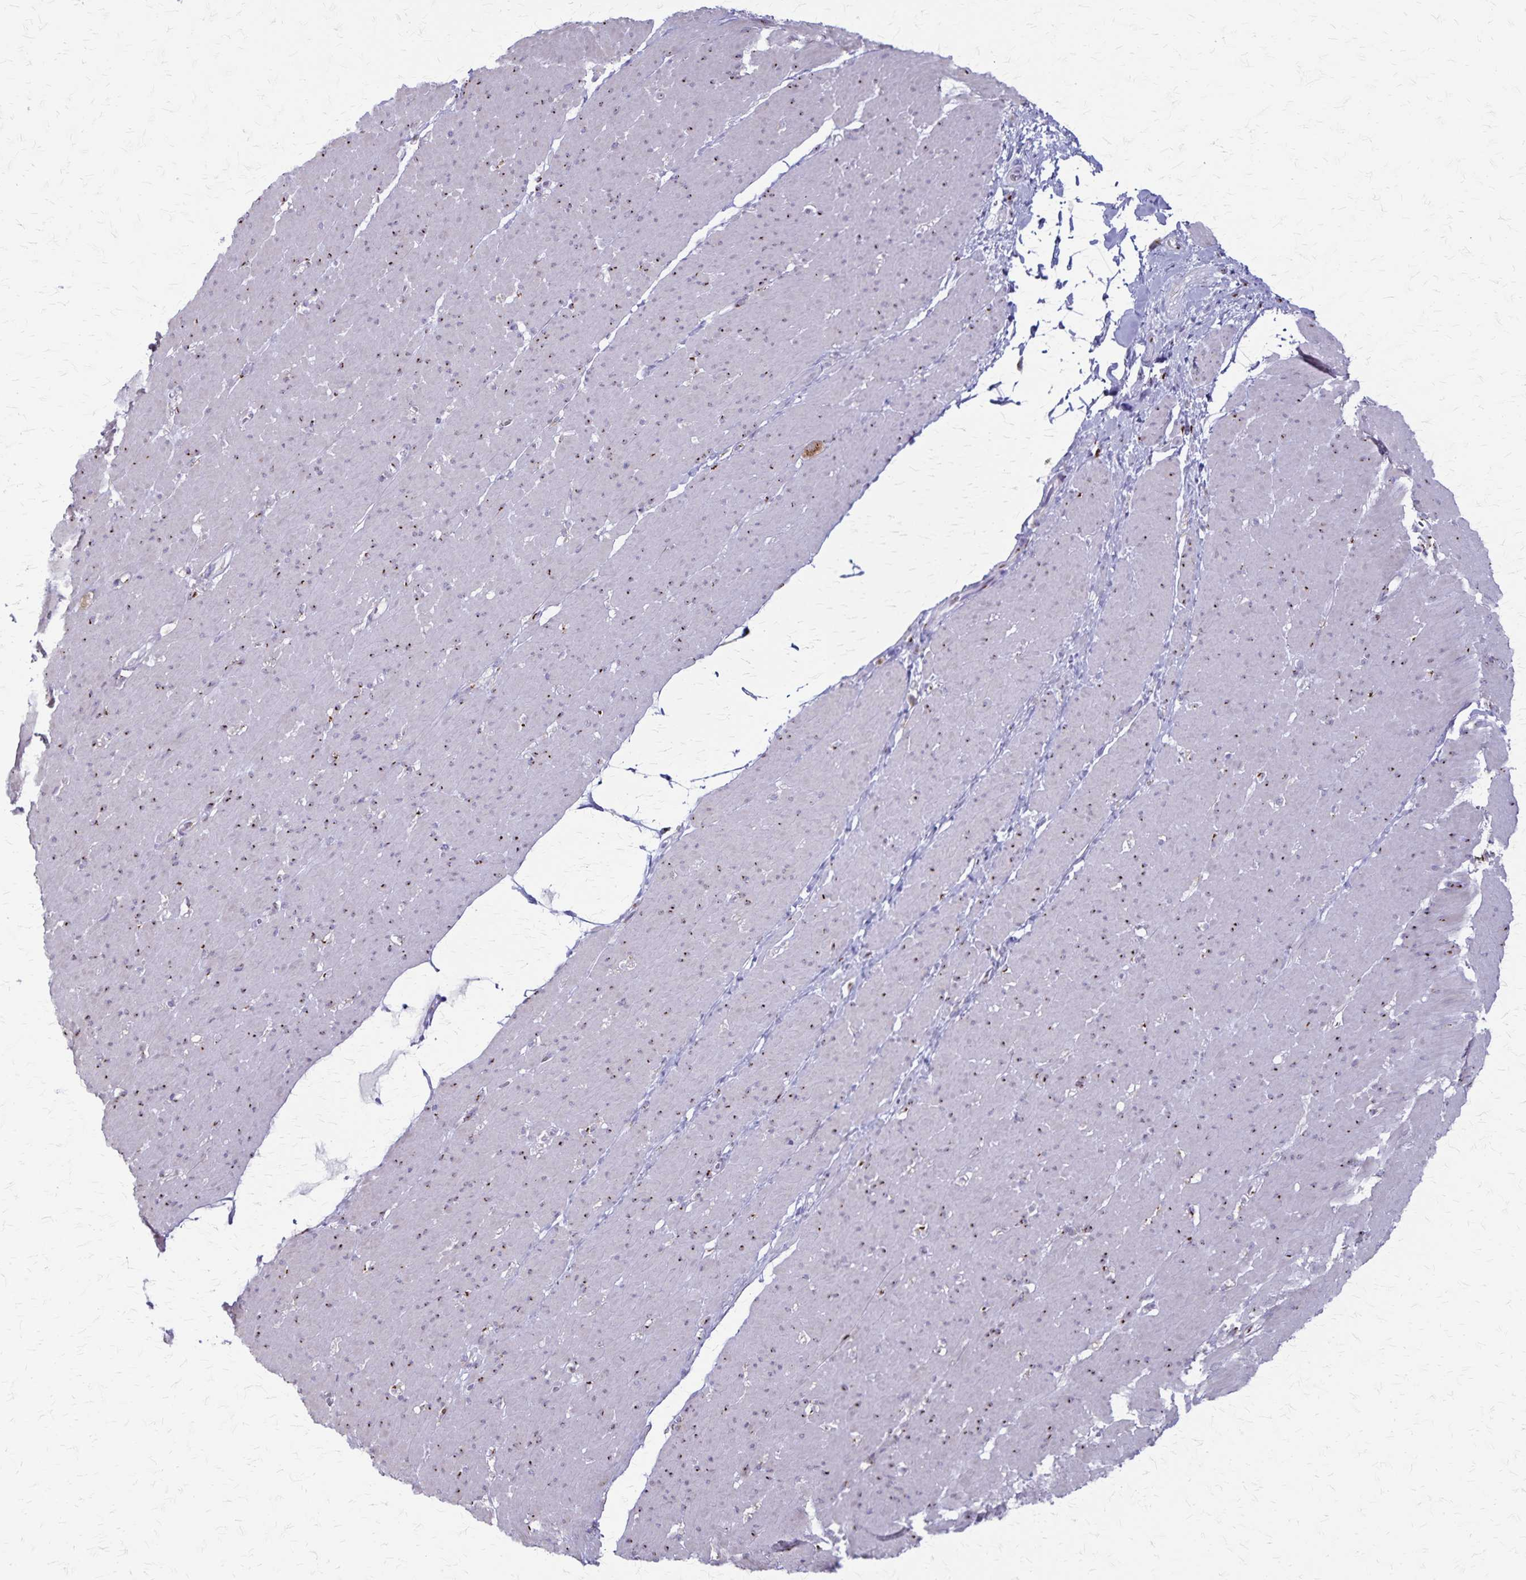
{"staining": {"intensity": "negative", "quantity": "none", "location": "none"}, "tissue": "smooth muscle", "cell_type": "Smooth muscle cells", "image_type": "normal", "snomed": [{"axis": "morphology", "description": "Normal tissue, NOS"}, {"axis": "topography", "description": "Smooth muscle"}, {"axis": "topography", "description": "Rectum"}], "caption": "DAB immunohistochemical staining of benign smooth muscle reveals no significant expression in smooth muscle cells.", "gene": "MCFD2", "patient": {"sex": "male", "age": 53}}